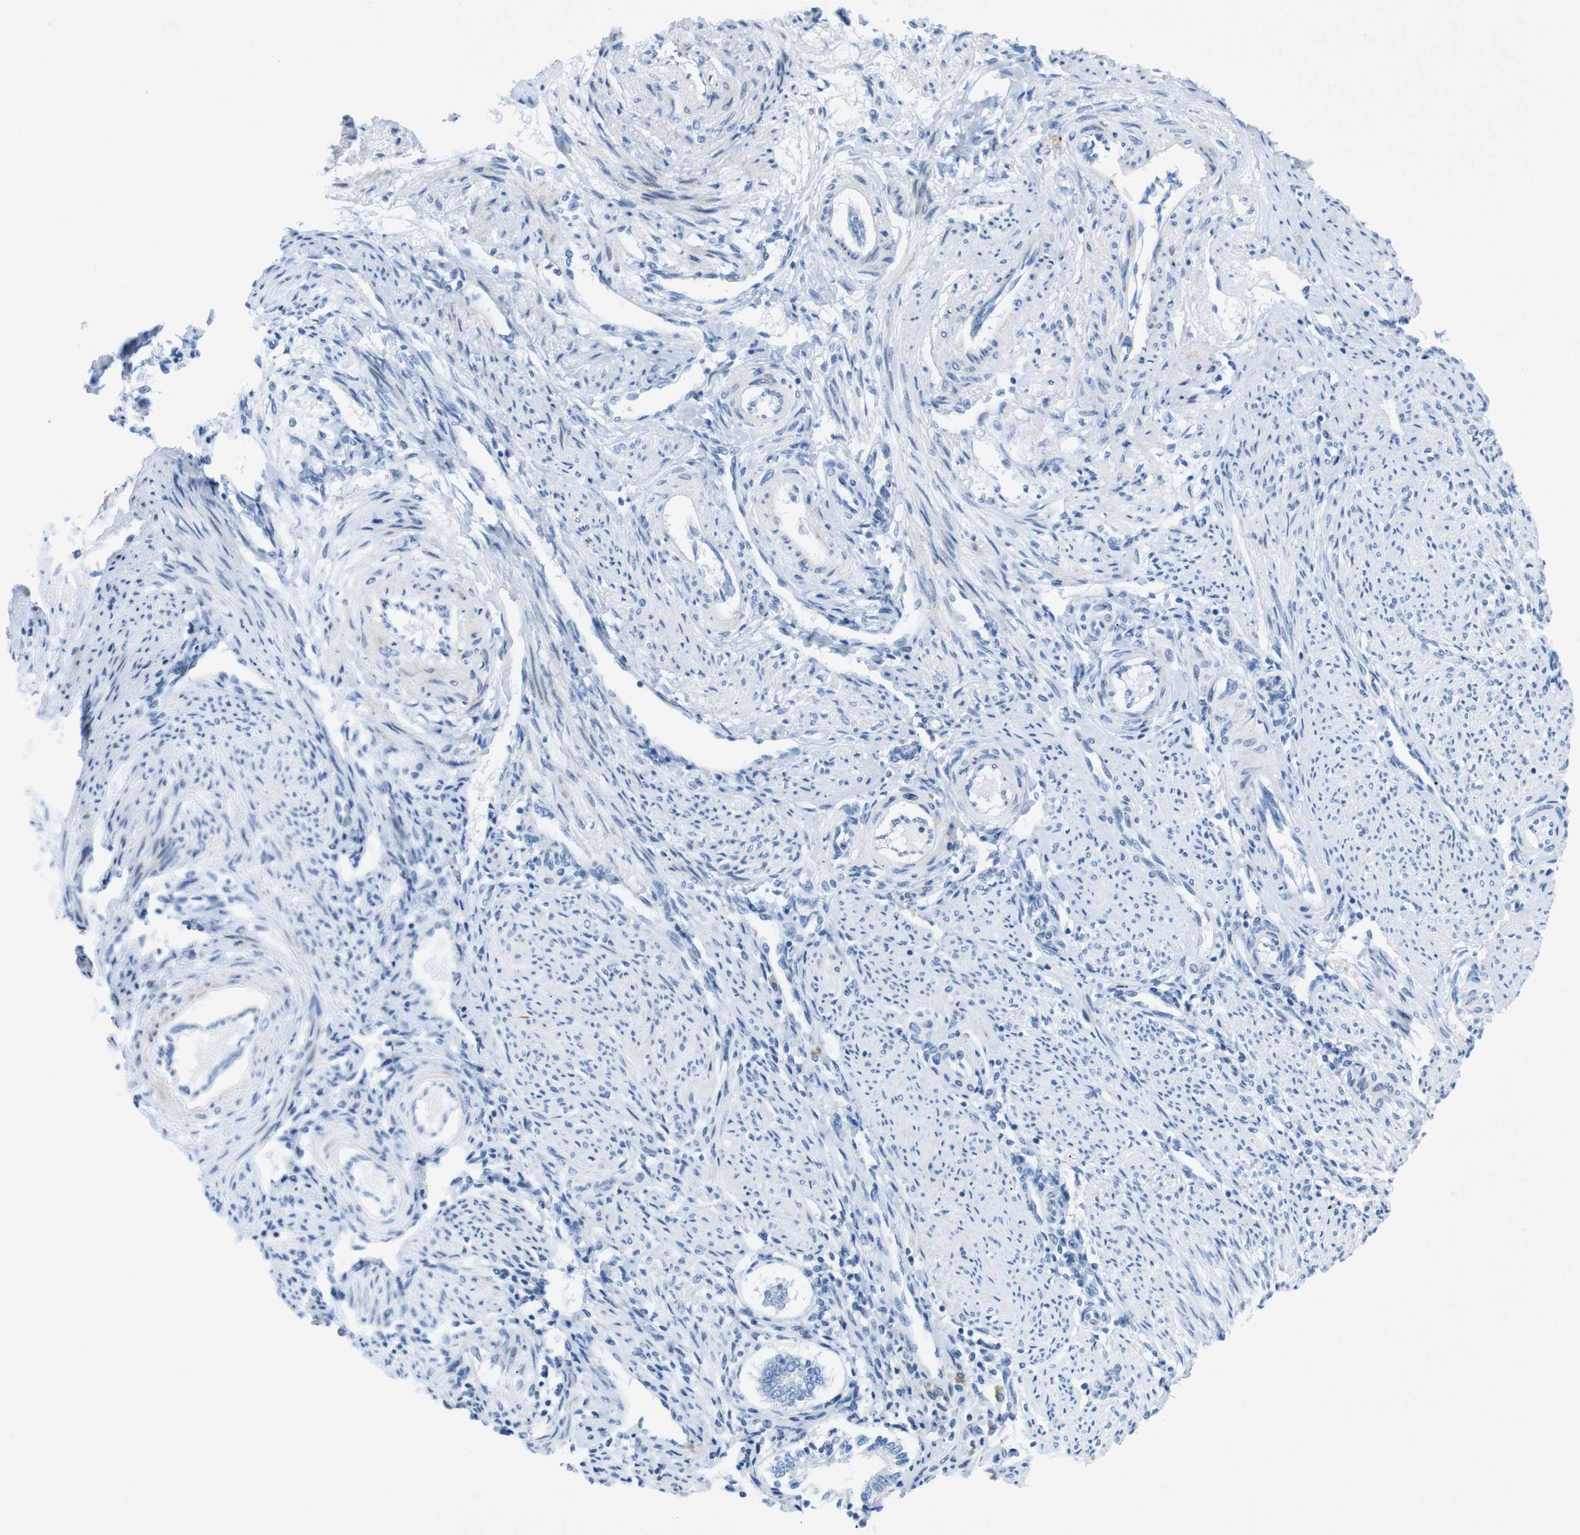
{"staining": {"intensity": "moderate", "quantity": "<25%", "location": "cytoplasmic/membranous"}, "tissue": "endometrium", "cell_type": "Cells in endometrial stroma", "image_type": "normal", "snomed": [{"axis": "morphology", "description": "Normal tissue, NOS"}, {"axis": "topography", "description": "Endometrium"}], "caption": "Endometrium stained with DAB immunohistochemistry demonstrates low levels of moderate cytoplasmic/membranous staining in approximately <25% of cells in endometrial stroma.", "gene": "CHAF1A", "patient": {"sex": "female", "age": 42}}